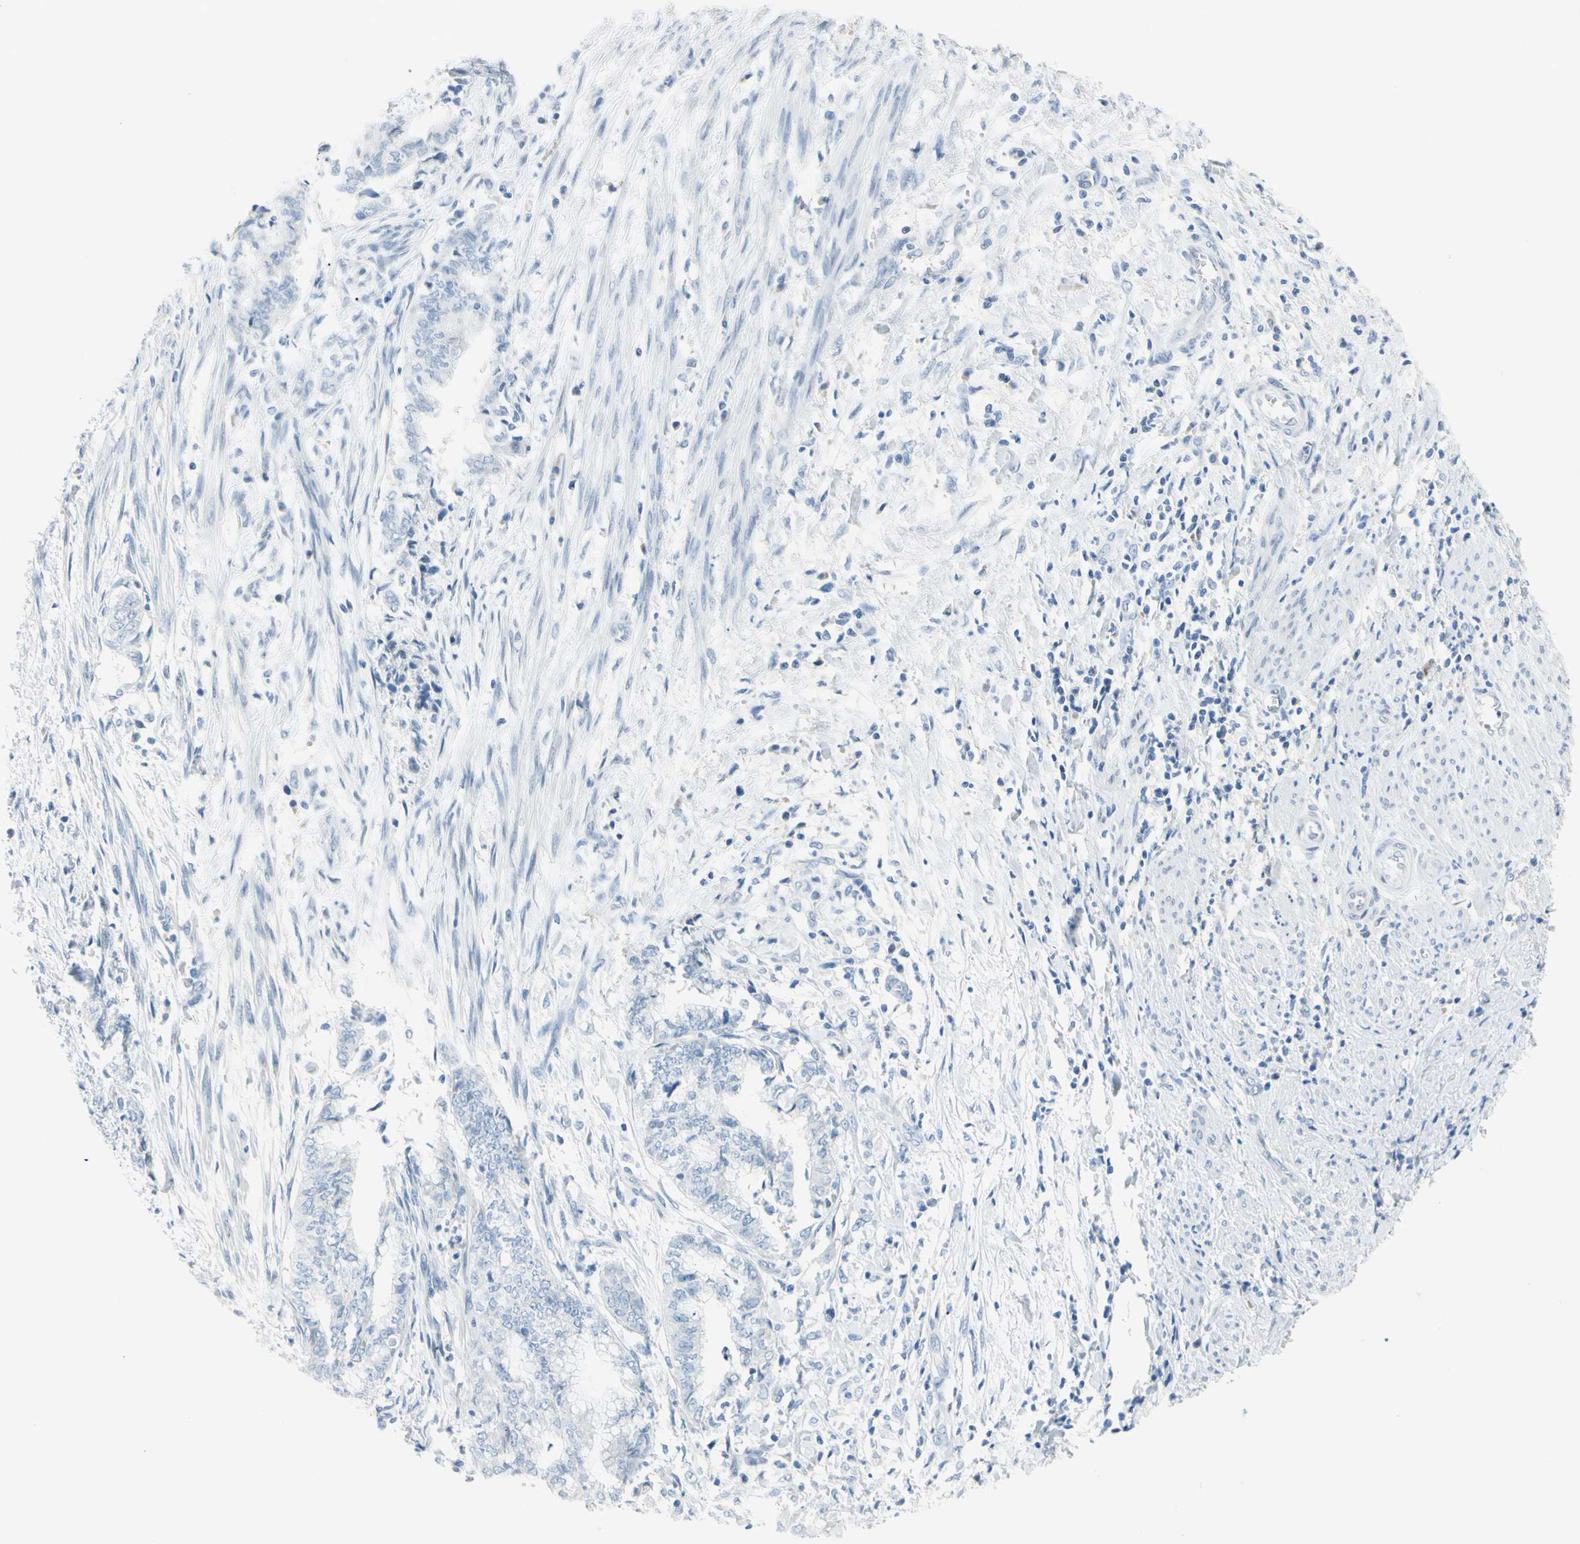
{"staining": {"intensity": "negative", "quantity": "none", "location": "none"}, "tissue": "endometrial cancer", "cell_type": "Tumor cells", "image_type": "cancer", "snomed": [{"axis": "morphology", "description": "Necrosis, NOS"}, {"axis": "morphology", "description": "Adenocarcinoma, NOS"}, {"axis": "topography", "description": "Endometrium"}], "caption": "Immunohistochemistry (IHC) photomicrograph of endometrial cancer stained for a protein (brown), which demonstrates no staining in tumor cells.", "gene": "DCT", "patient": {"sex": "female", "age": 79}}